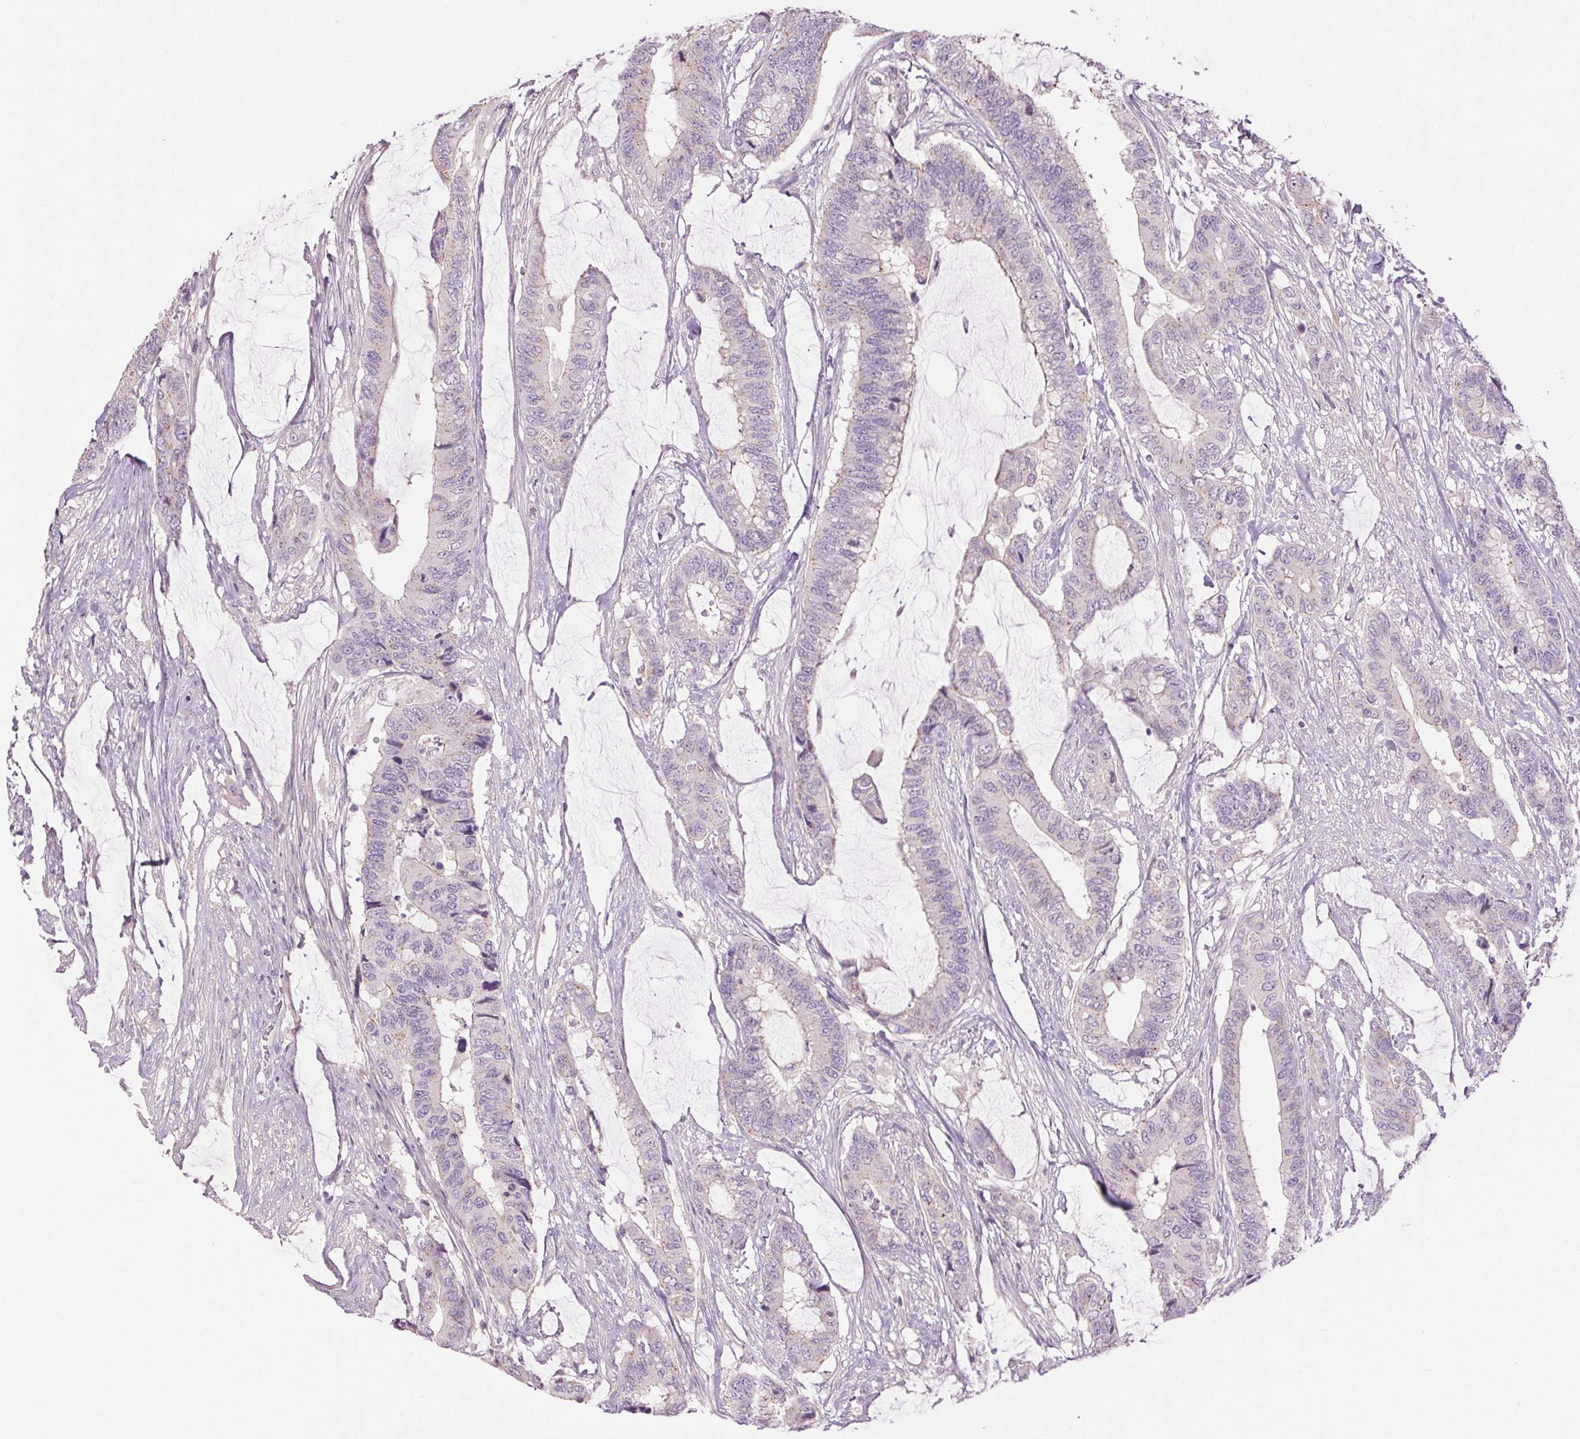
{"staining": {"intensity": "negative", "quantity": "none", "location": "none"}, "tissue": "colorectal cancer", "cell_type": "Tumor cells", "image_type": "cancer", "snomed": [{"axis": "morphology", "description": "Adenocarcinoma, NOS"}, {"axis": "topography", "description": "Rectum"}], "caption": "High power microscopy photomicrograph of an immunohistochemistry (IHC) histopathology image of colorectal cancer (adenocarcinoma), revealing no significant expression in tumor cells.", "gene": "CTNNA3", "patient": {"sex": "female", "age": 59}}